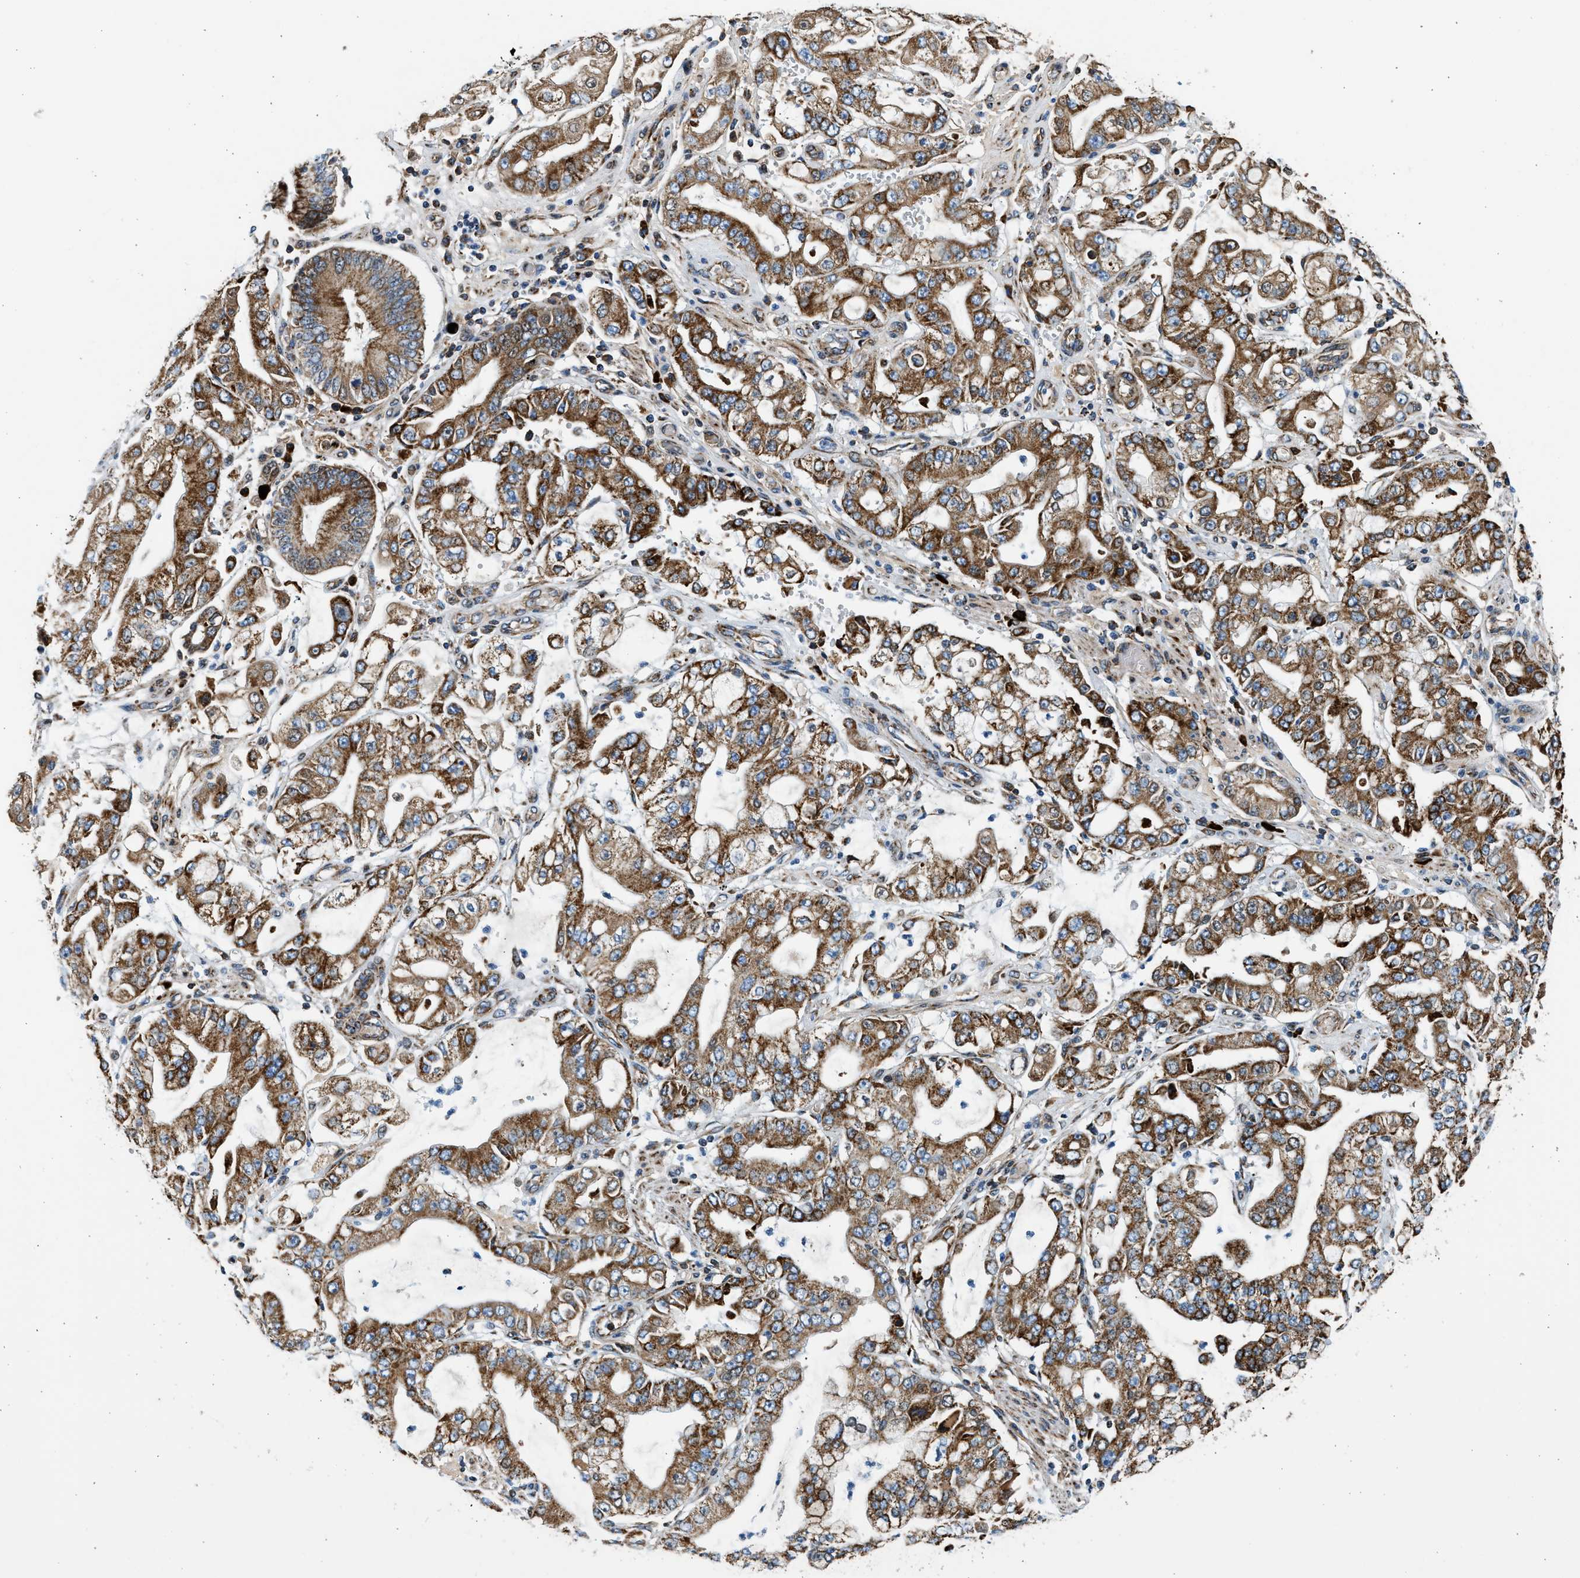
{"staining": {"intensity": "strong", "quantity": ">75%", "location": "cytoplasmic/membranous"}, "tissue": "stomach cancer", "cell_type": "Tumor cells", "image_type": "cancer", "snomed": [{"axis": "morphology", "description": "Adenocarcinoma, NOS"}, {"axis": "topography", "description": "Stomach"}], "caption": "Immunohistochemistry (IHC) photomicrograph of neoplastic tissue: stomach adenocarcinoma stained using IHC reveals high levels of strong protein expression localized specifically in the cytoplasmic/membranous of tumor cells, appearing as a cytoplasmic/membranous brown color.", "gene": "KCNMB3", "patient": {"sex": "male", "age": 76}}